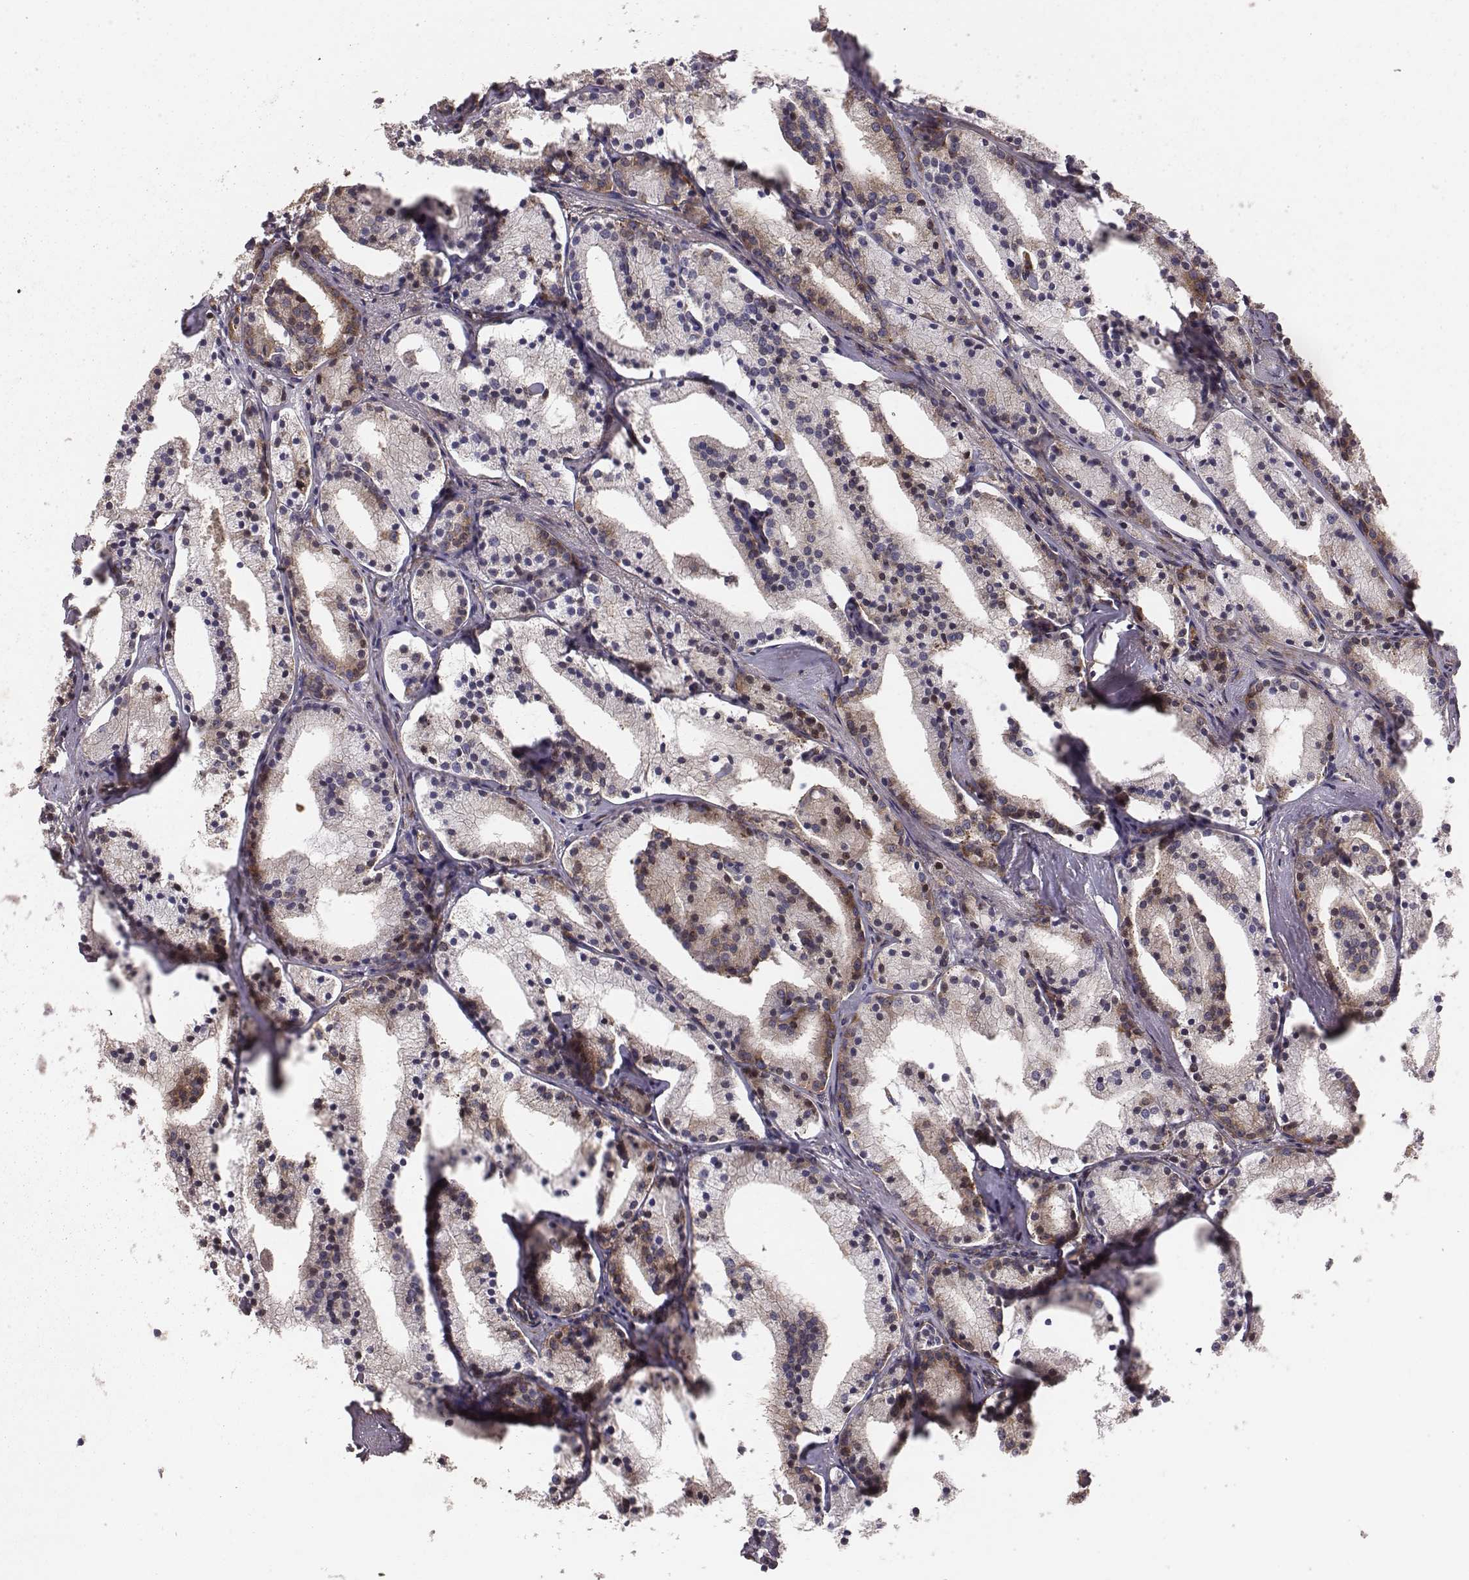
{"staining": {"intensity": "moderate", "quantity": "25%-75%", "location": "cytoplasmic/membranous"}, "tissue": "prostate cancer", "cell_type": "Tumor cells", "image_type": "cancer", "snomed": [{"axis": "morphology", "description": "Adenocarcinoma, NOS"}, {"axis": "topography", "description": "Prostate"}], "caption": "Moderate cytoplasmic/membranous expression for a protein is appreciated in approximately 25%-75% of tumor cells of prostate cancer using immunohistochemistry.", "gene": "TXLNA", "patient": {"sex": "male", "age": 69}}